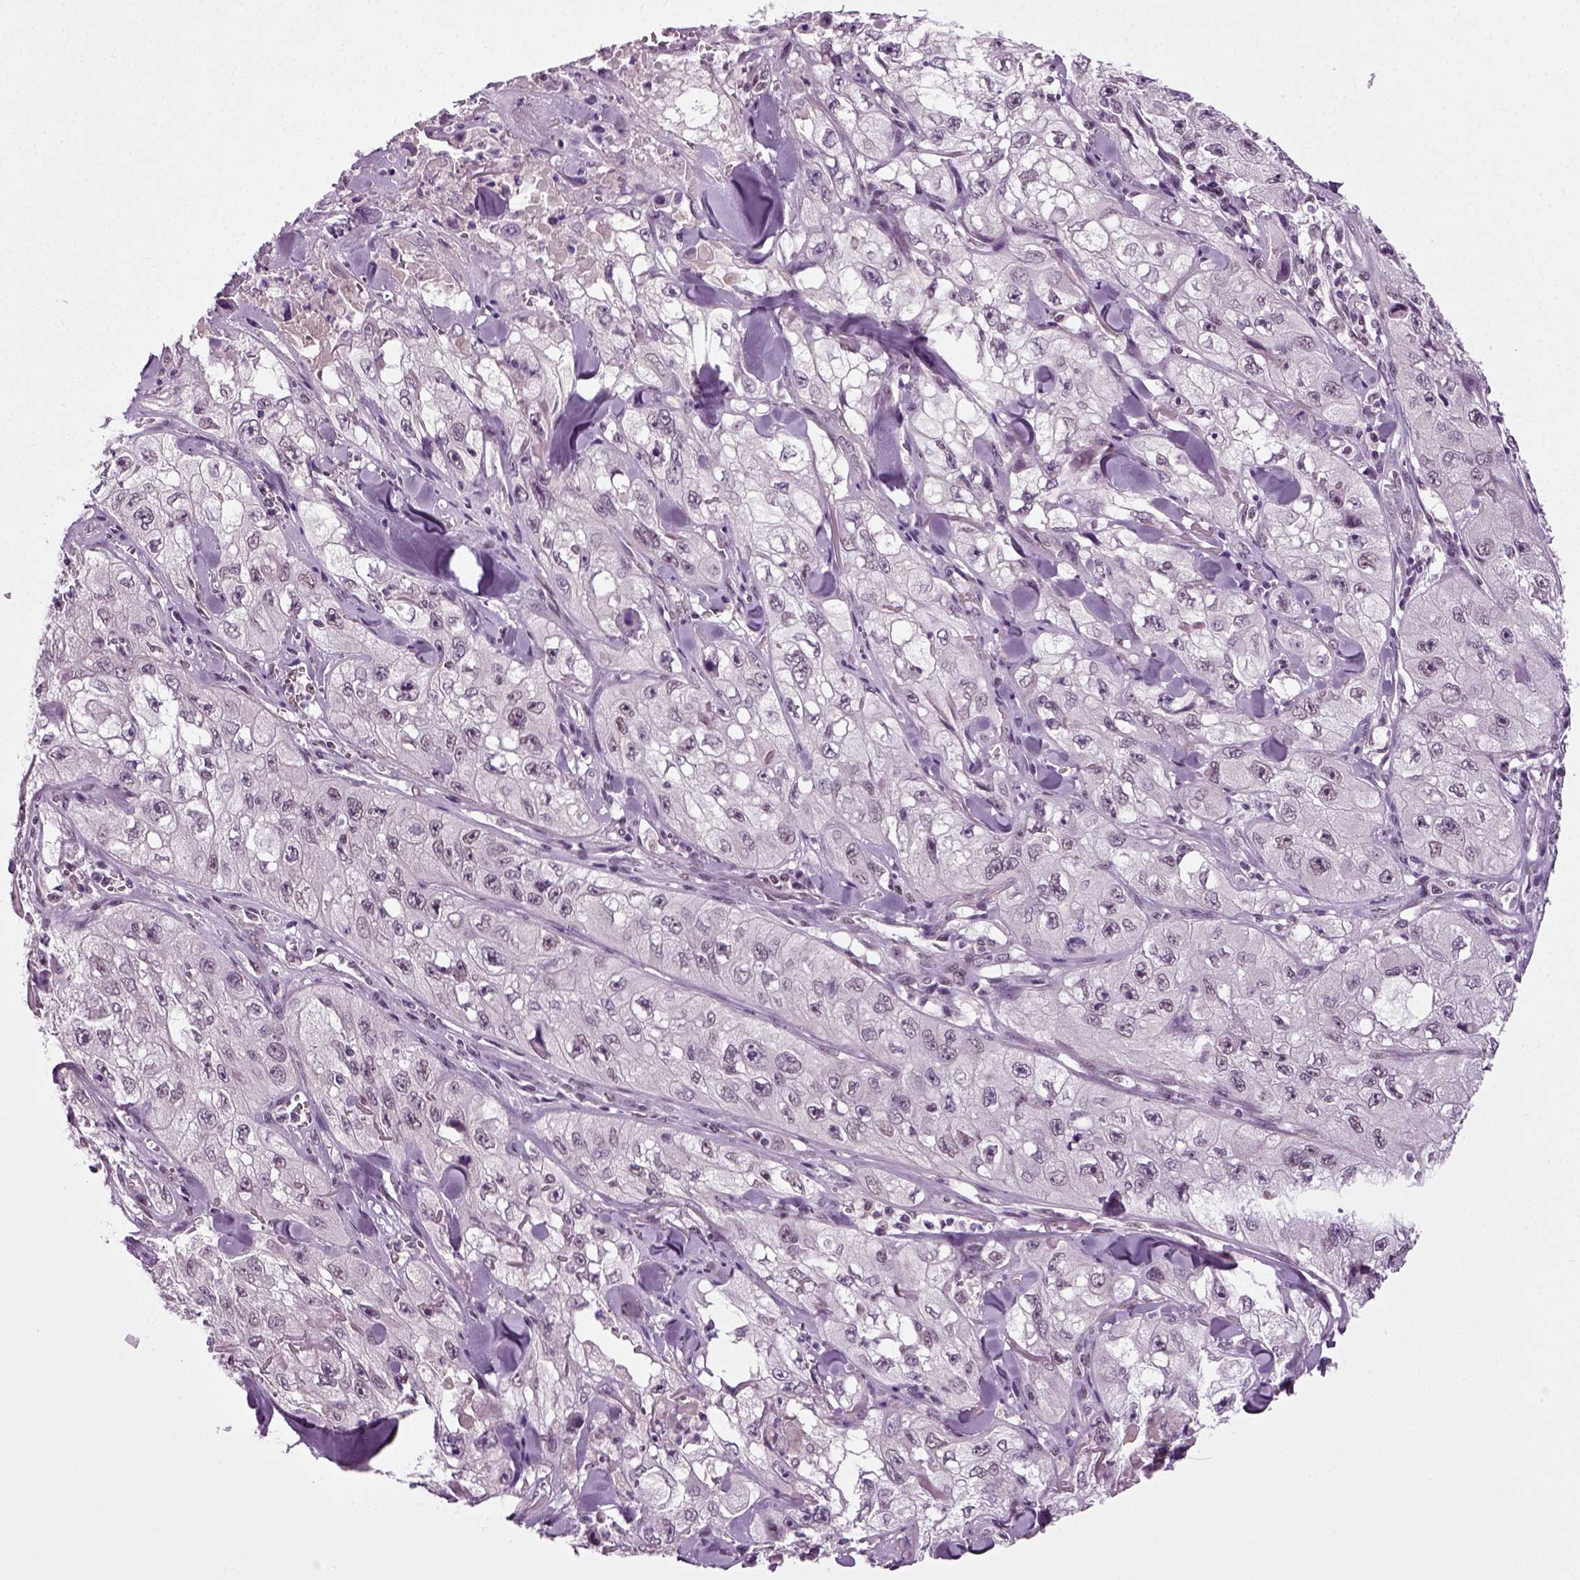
{"staining": {"intensity": "negative", "quantity": "none", "location": "none"}, "tissue": "skin cancer", "cell_type": "Tumor cells", "image_type": "cancer", "snomed": [{"axis": "morphology", "description": "Squamous cell carcinoma, NOS"}, {"axis": "topography", "description": "Skin"}, {"axis": "topography", "description": "Subcutis"}], "caption": "The immunohistochemistry (IHC) histopathology image has no significant staining in tumor cells of skin cancer (squamous cell carcinoma) tissue. (Brightfield microscopy of DAB immunohistochemistry at high magnification).", "gene": "RCOR3", "patient": {"sex": "male", "age": 73}}